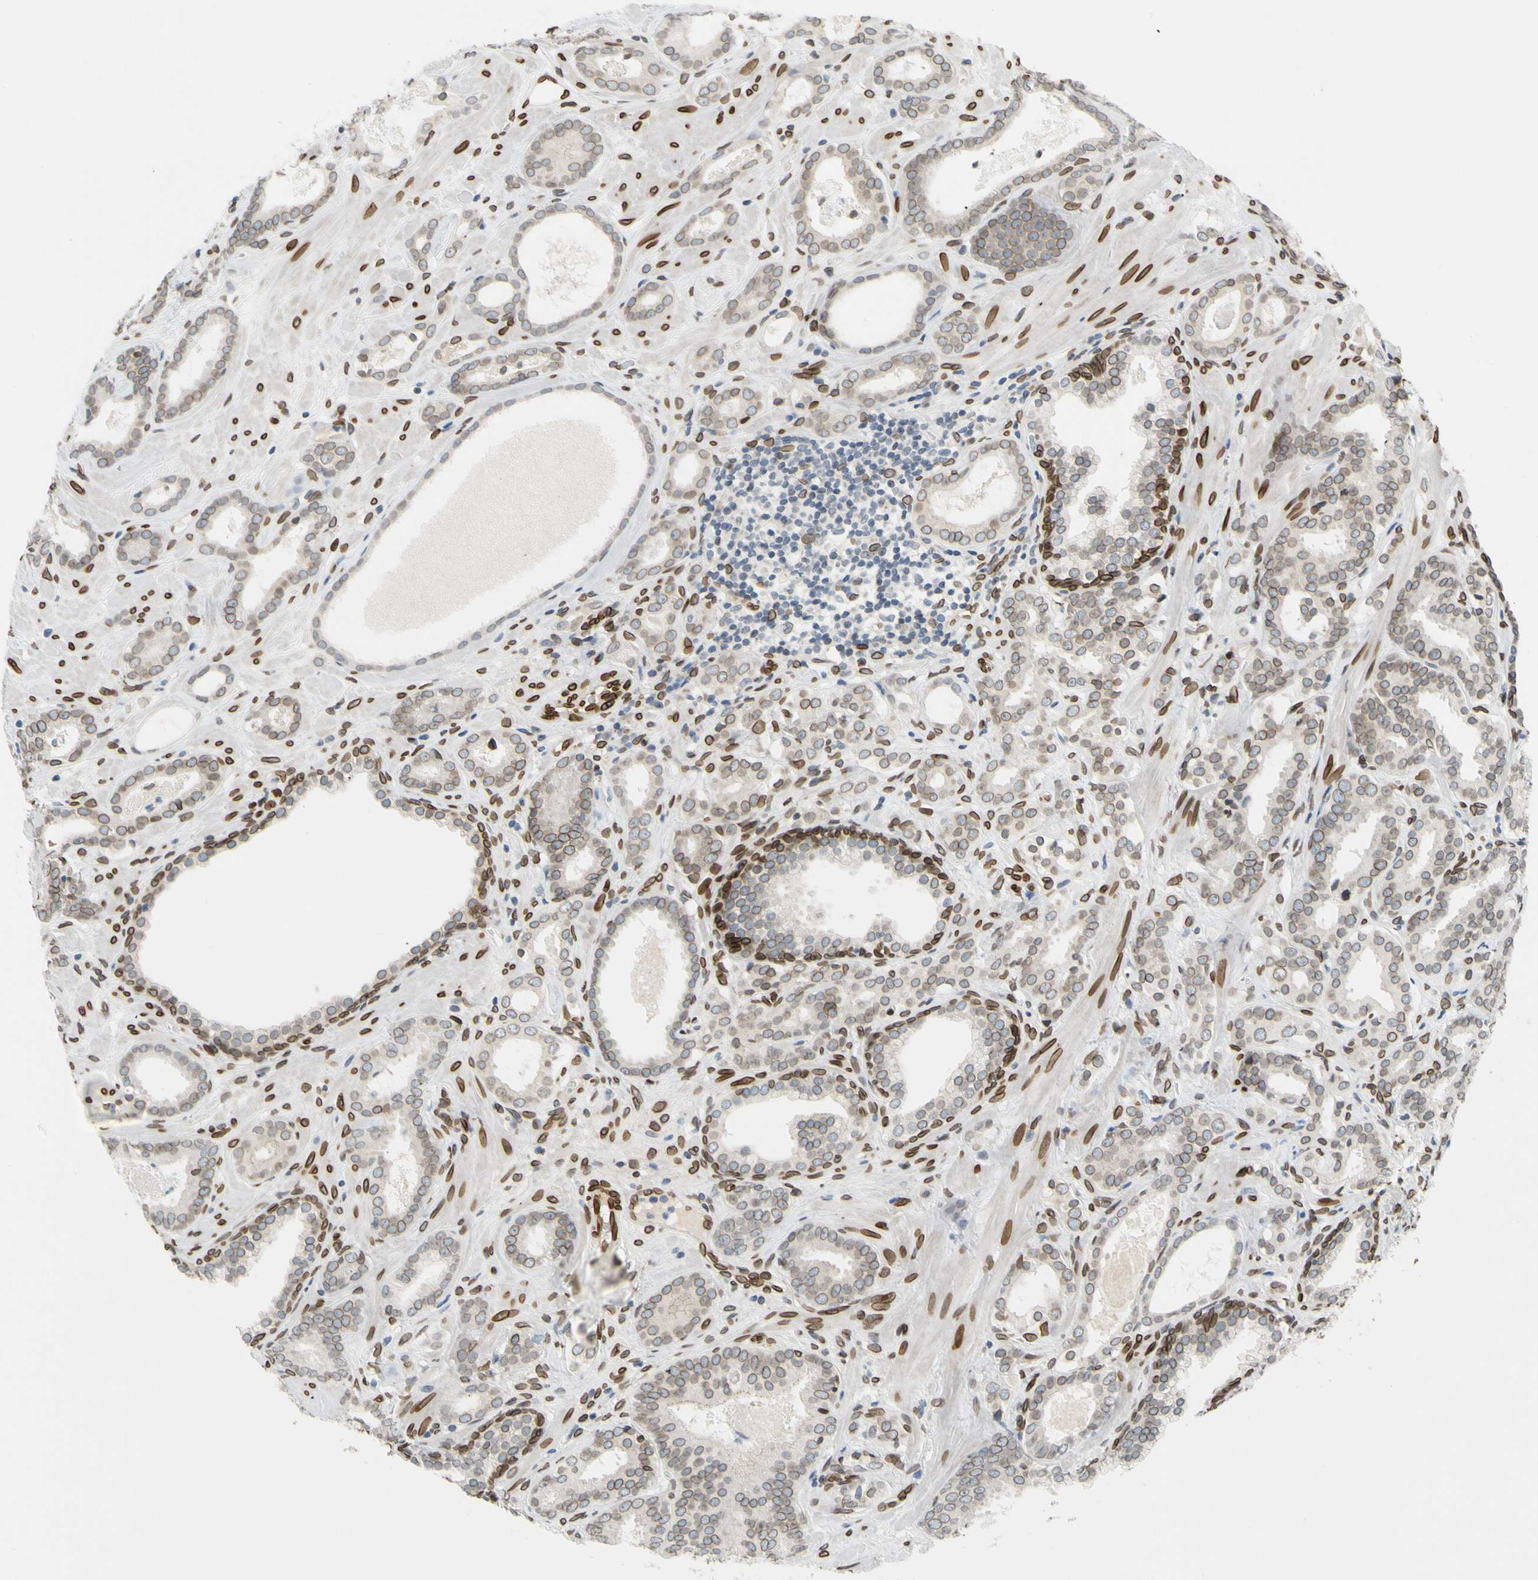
{"staining": {"intensity": "moderate", "quantity": "25%-75%", "location": "cytoplasmic/membranous,nuclear"}, "tissue": "prostate cancer", "cell_type": "Tumor cells", "image_type": "cancer", "snomed": [{"axis": "morphology", "description": "Adenocarcinoma, Low grade"}, {"axis": "topography", "description": "Prostate"}], "caption": "A brown stain shows moderate cytoplasmic/membranous and nuclear positivity of a protein in prostate low-grade adenocarcinoma tumor cells. (DAB (3,3'-diaminobenzidine) = brown stain, brightfield microscopy at high magnification).", "gene": "SUN1", "patient": {"sex": "male", "age": 57}}